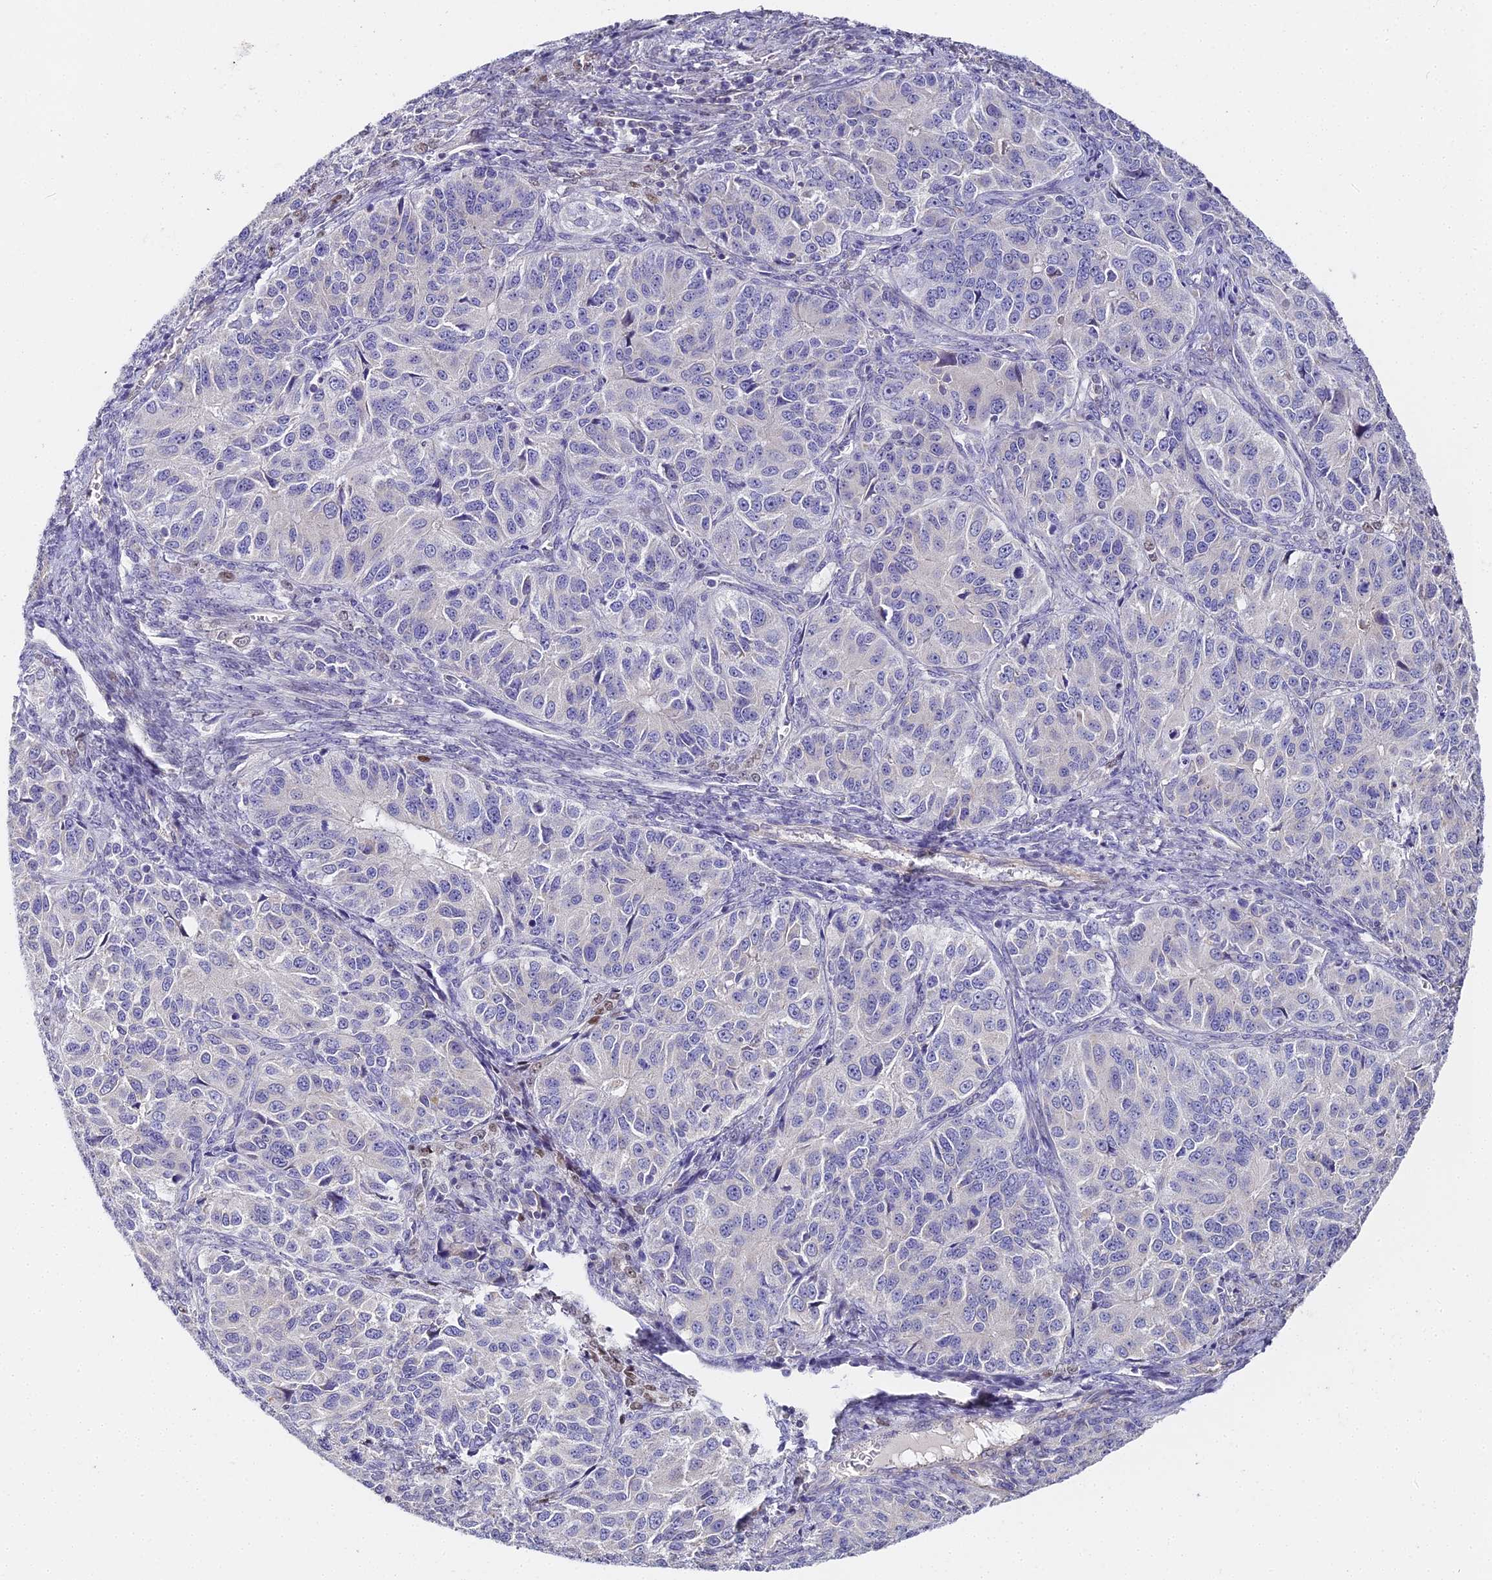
{"staining": {"intensity": "negative", "quantity": "none", "location": "none"}, "tissue": "ovarian cancer", "cell_type": "Tumor cells", "image_type": "cancer", "snomed": [{"axis": "morphology", "description": "Carcinoma, endometroid"}, {"axis": "topography", "description": "Ovary"}], "caption": "Immunohistochemistry (IHC) of human ovarian cancer (endometroid carcinoma) displays no positivity in tumor cells. The staining is performed using DAB brown chromogen with nuclei counter-stained in using hematoxylin.", "gene": "SERP1", "patient": {"sex": "female", "age": 51}}